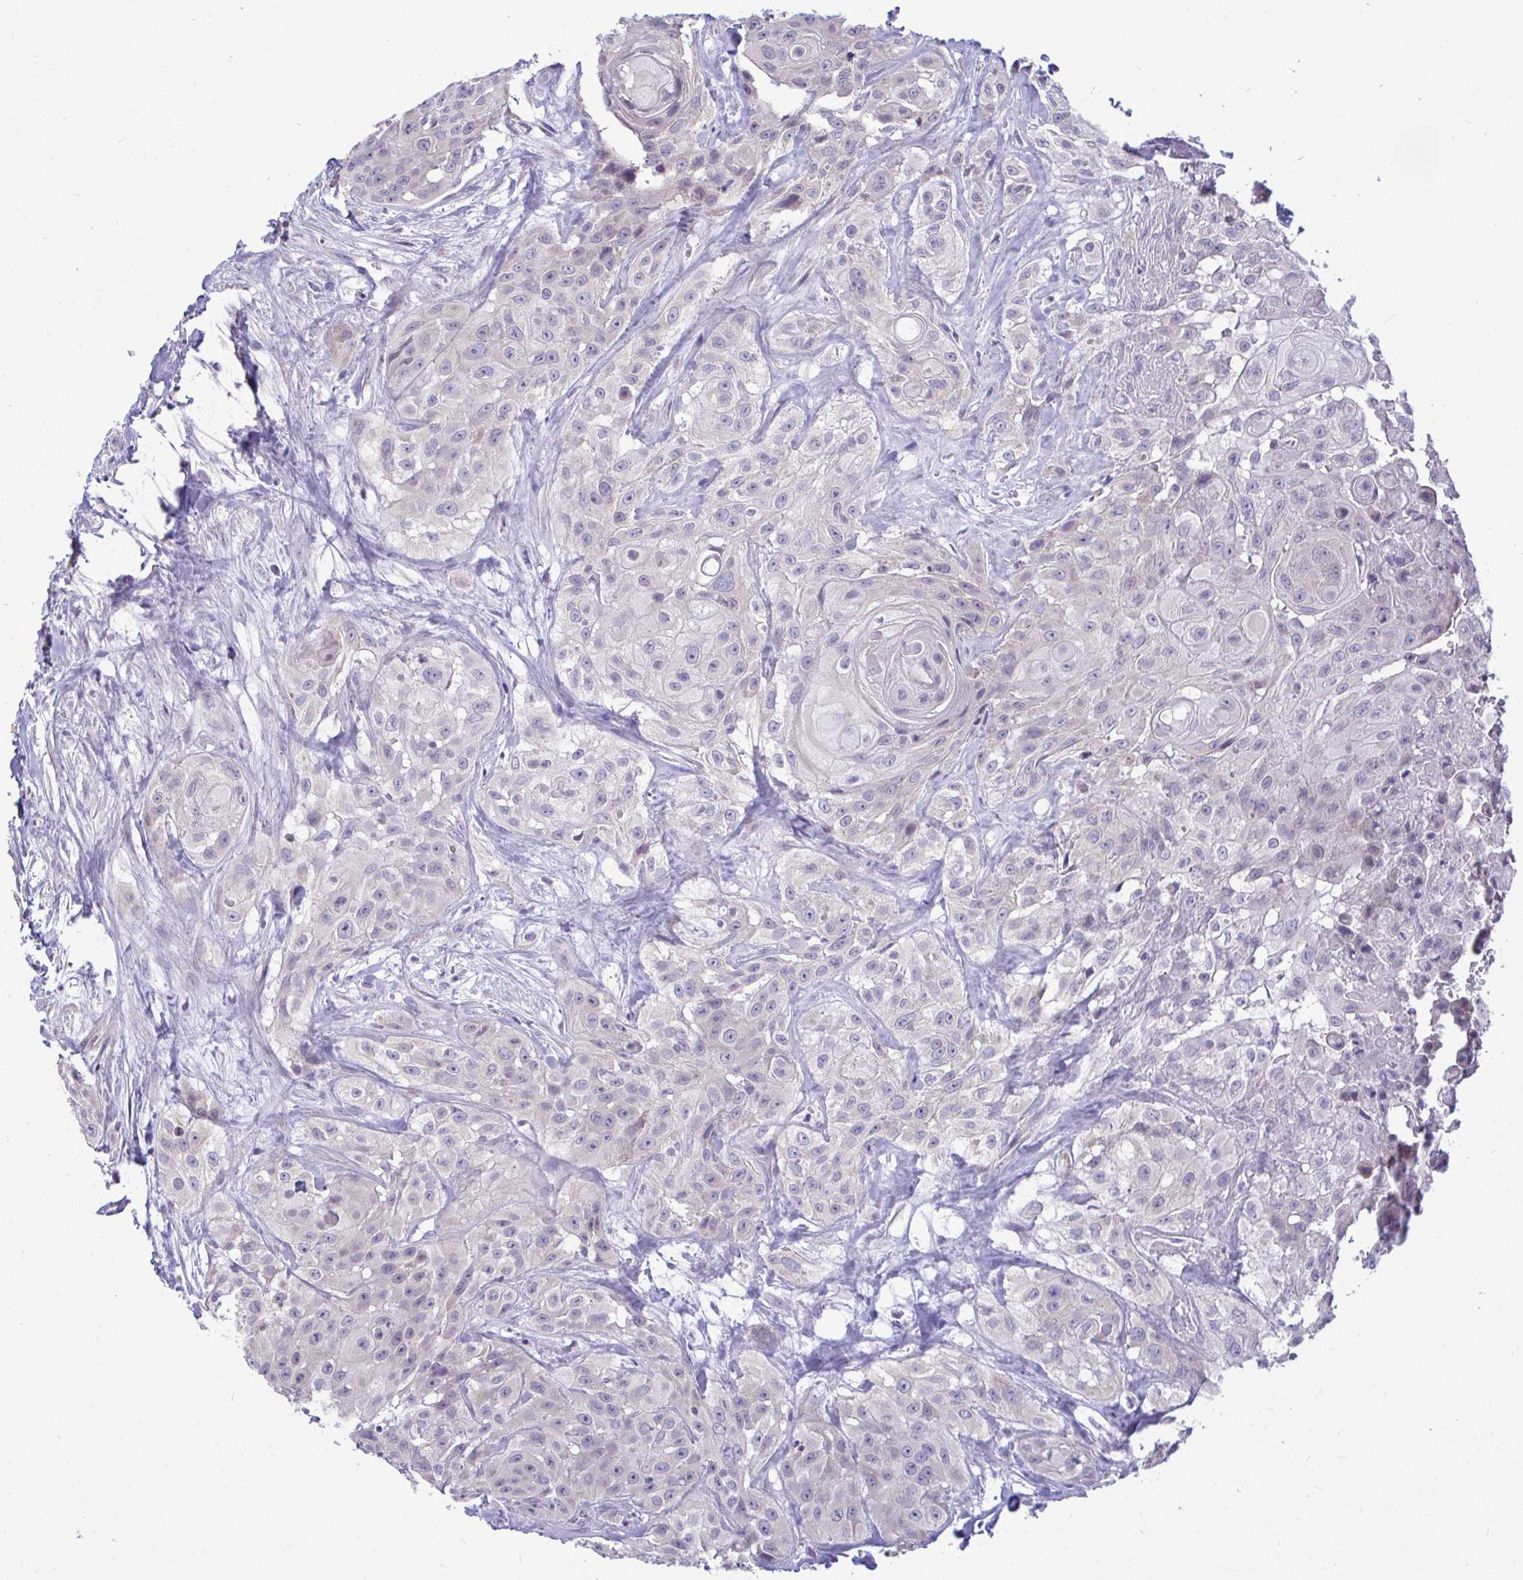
{"staining": {"intensity": "negative", "quantity": "none", "location": "none"}, "tissue": "head and neck cancer", "cell_type": "Tumor cells", "image_type": "cancer", "snomed": [{"axis": "morphology", "description": "Squamous cell carcinoma, NOS"}, {"axis": "topography", "description": "Head-Neck"}], "caption": "DAB (3,3'-diaminobenzidine) immunohistochemical staining of human head and neck cancer shows no significant expression in tumor cells.", "gene": "PIGK", "patient": {"sex": "male", "age": 83}}